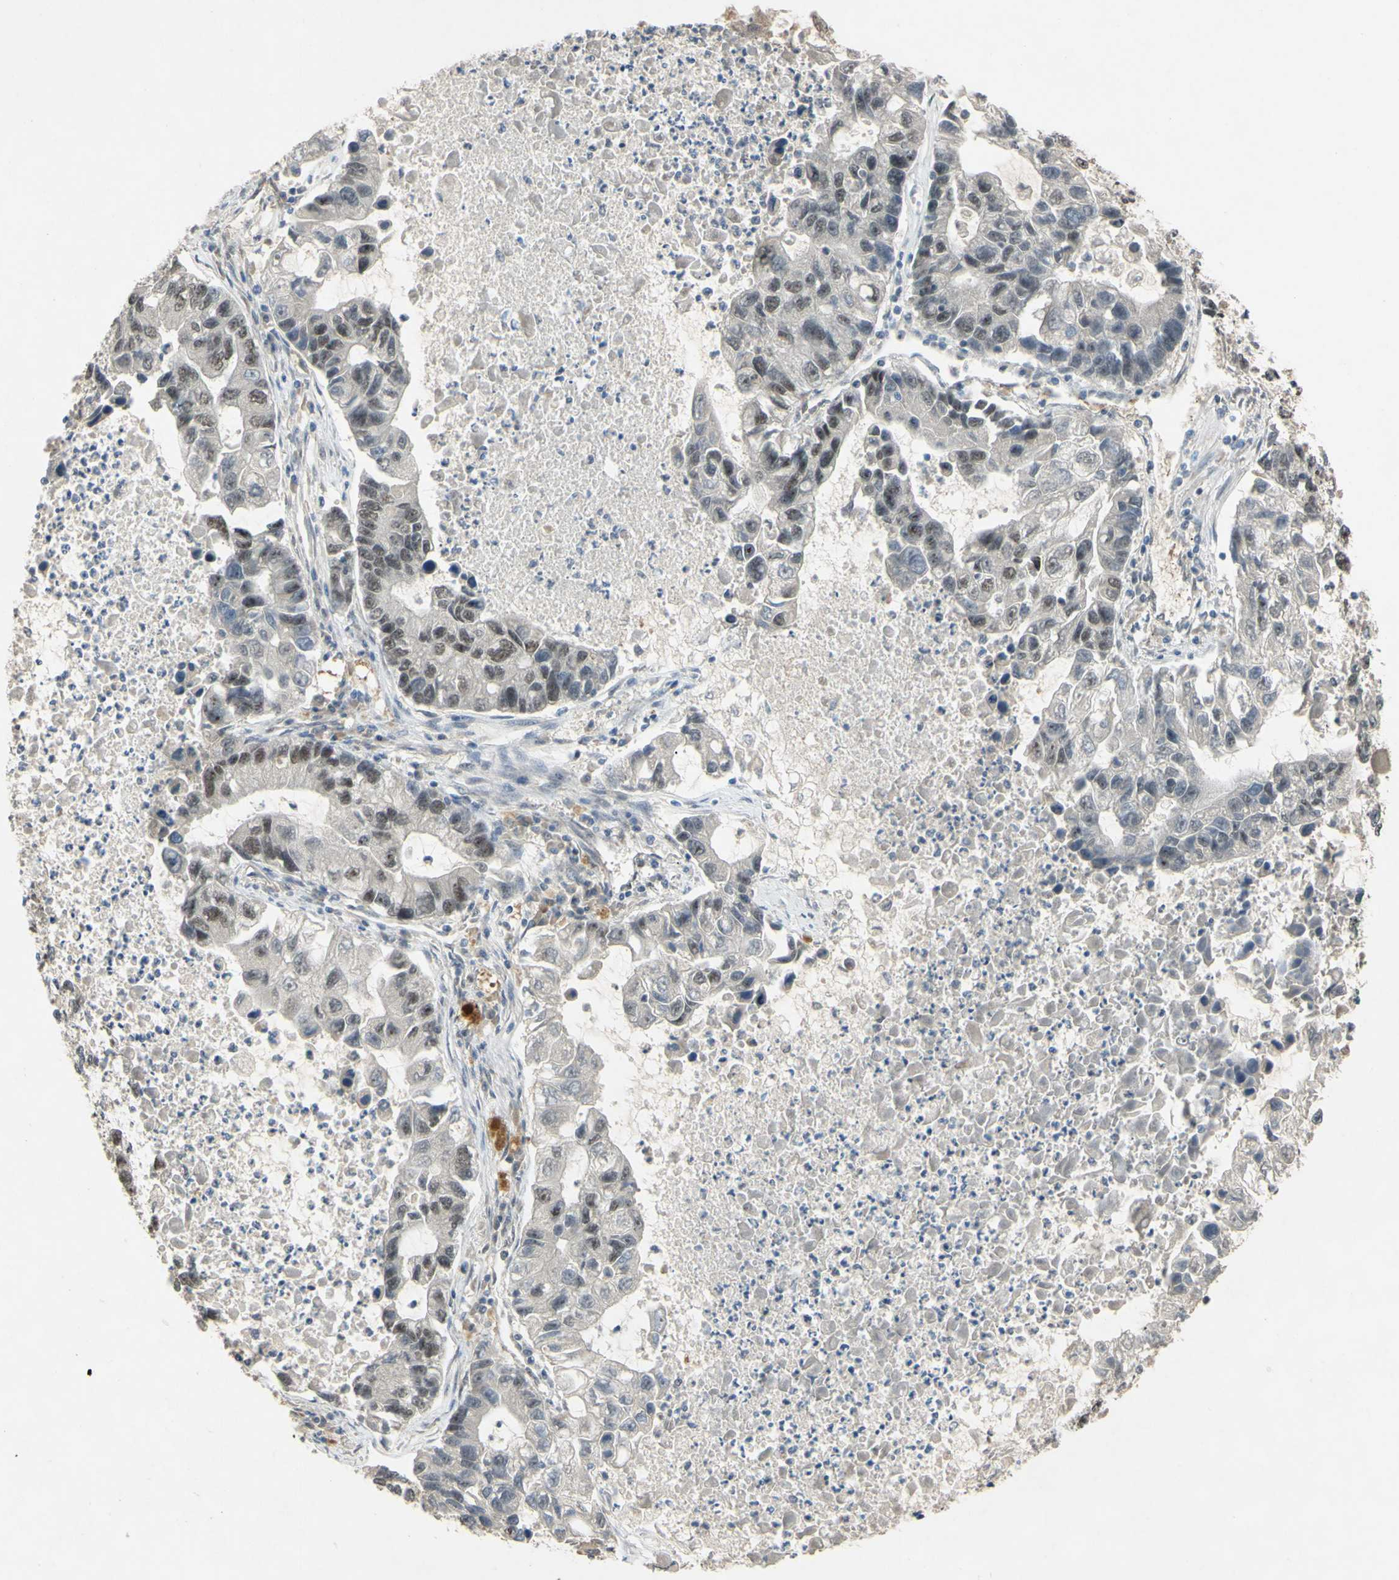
{"staining": {"intensity": "weak", "quantity": "25%-75%", "location": "nuclear"}, "tissue": "lung cancer", "cell_type": "Tumor cells", "image_type": "cancer", "snomed": [{"axis": "morphology", "description": "Adenocarcinoma, NOS"}, {"axis": "topography", "description": "Lung"}], "caption": "Immunohistochemical staining of lung cancer shows weak nuclear protein expression in approximately 25%-75% of tumor cells.", "gene": "ALK", "patient": {"sex": "female", "age": 51}}